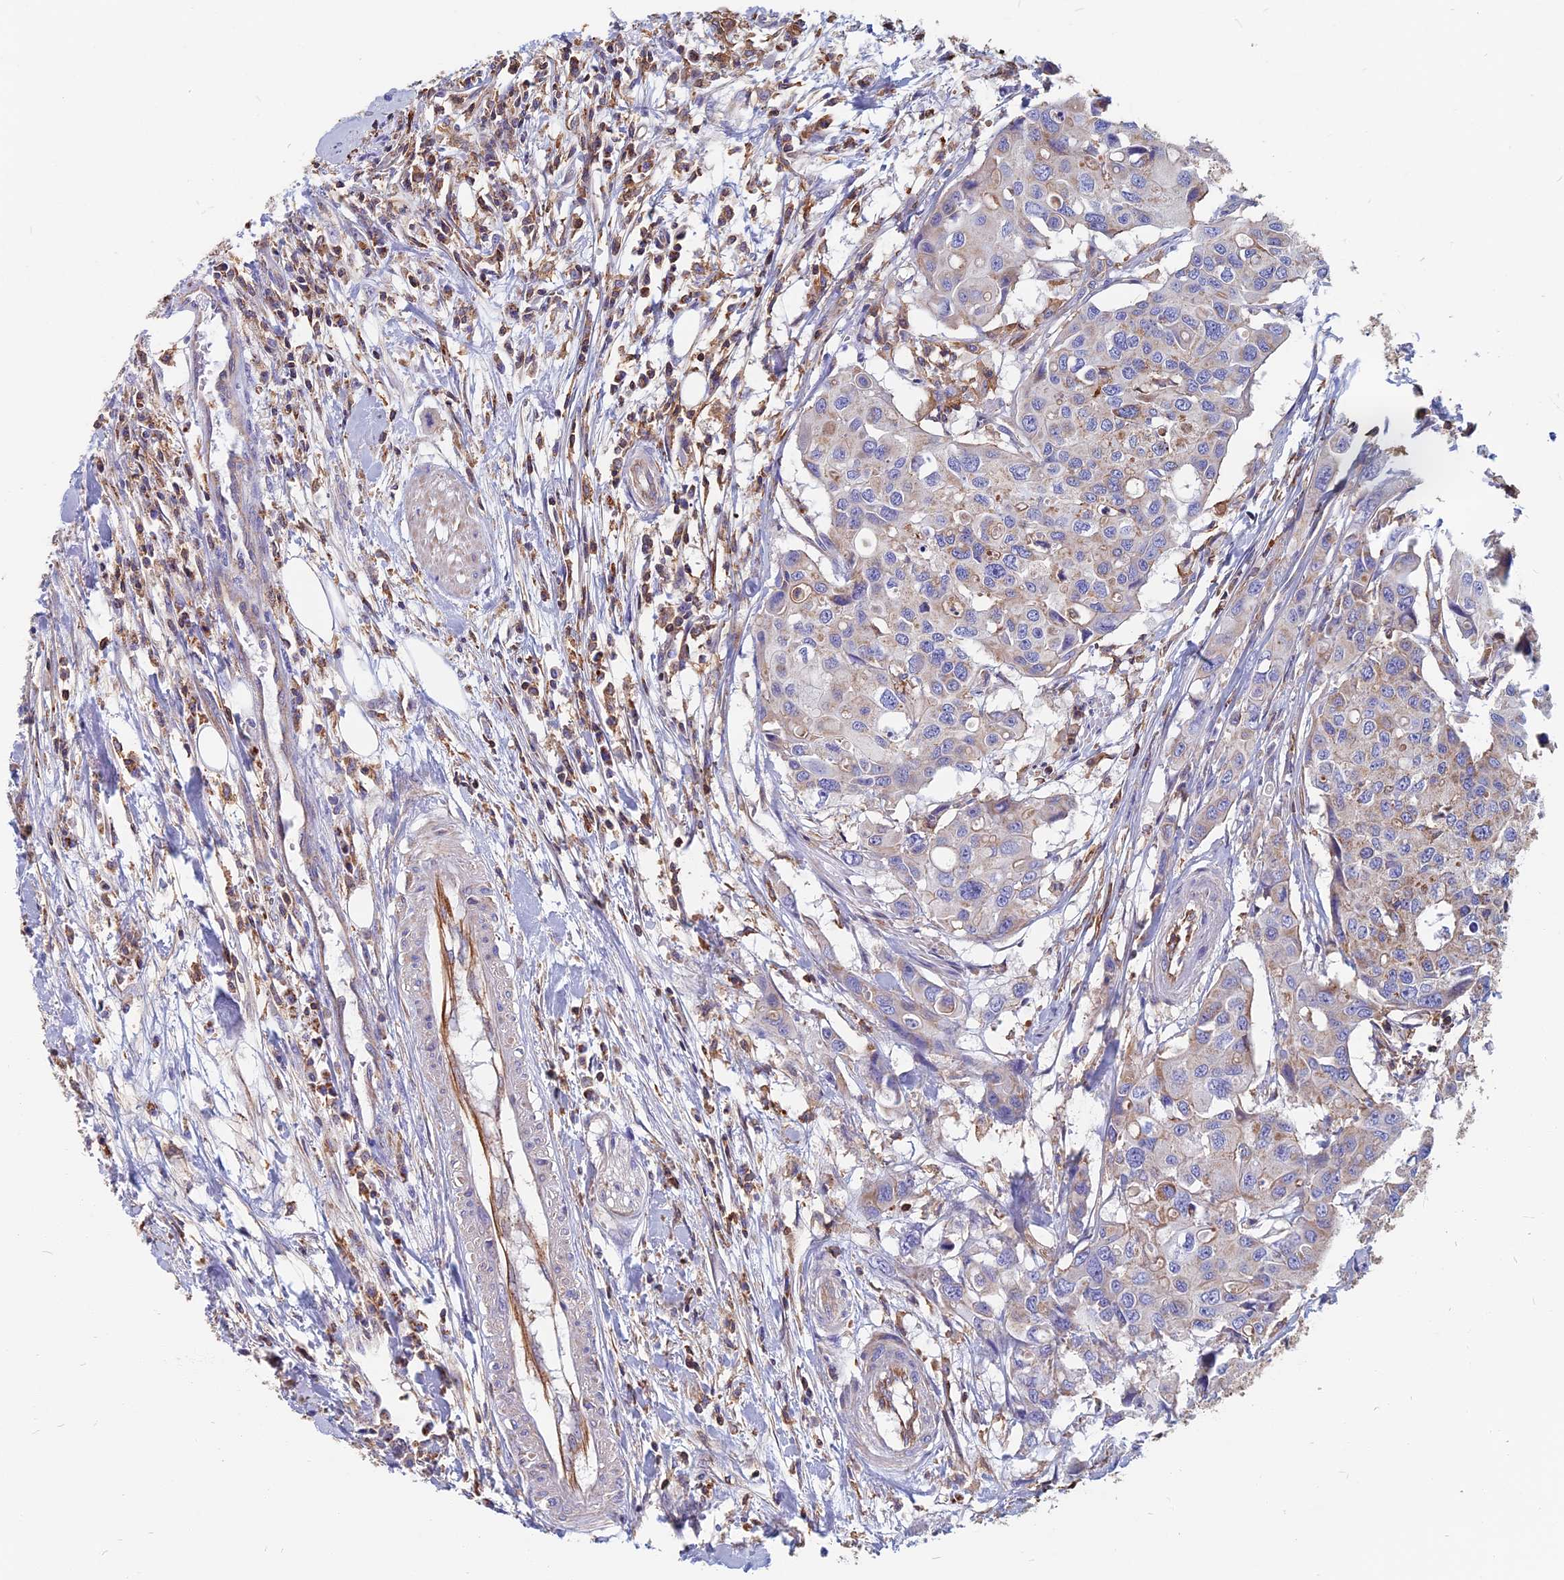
{"staining": {"intensity": "weak", "quantity": "<25%", "location": "cytoplasmic/membranous"}, "tissue": "colorectal cancer", "cell_type": "Tumor cells", "image_type": "cancer", "snomed": [{"axis": "morphology", "description": "Adenocarcinoma, NOS"}, {"axis": "topography", "description": "Colon"}], "caption": "A photomicrograph of human colorectal cancer (adenocarcinoma) is negative for staining in tumor cells.", "gene": "HSD17B8", "patient": {"sex": "male", "age": 77}}